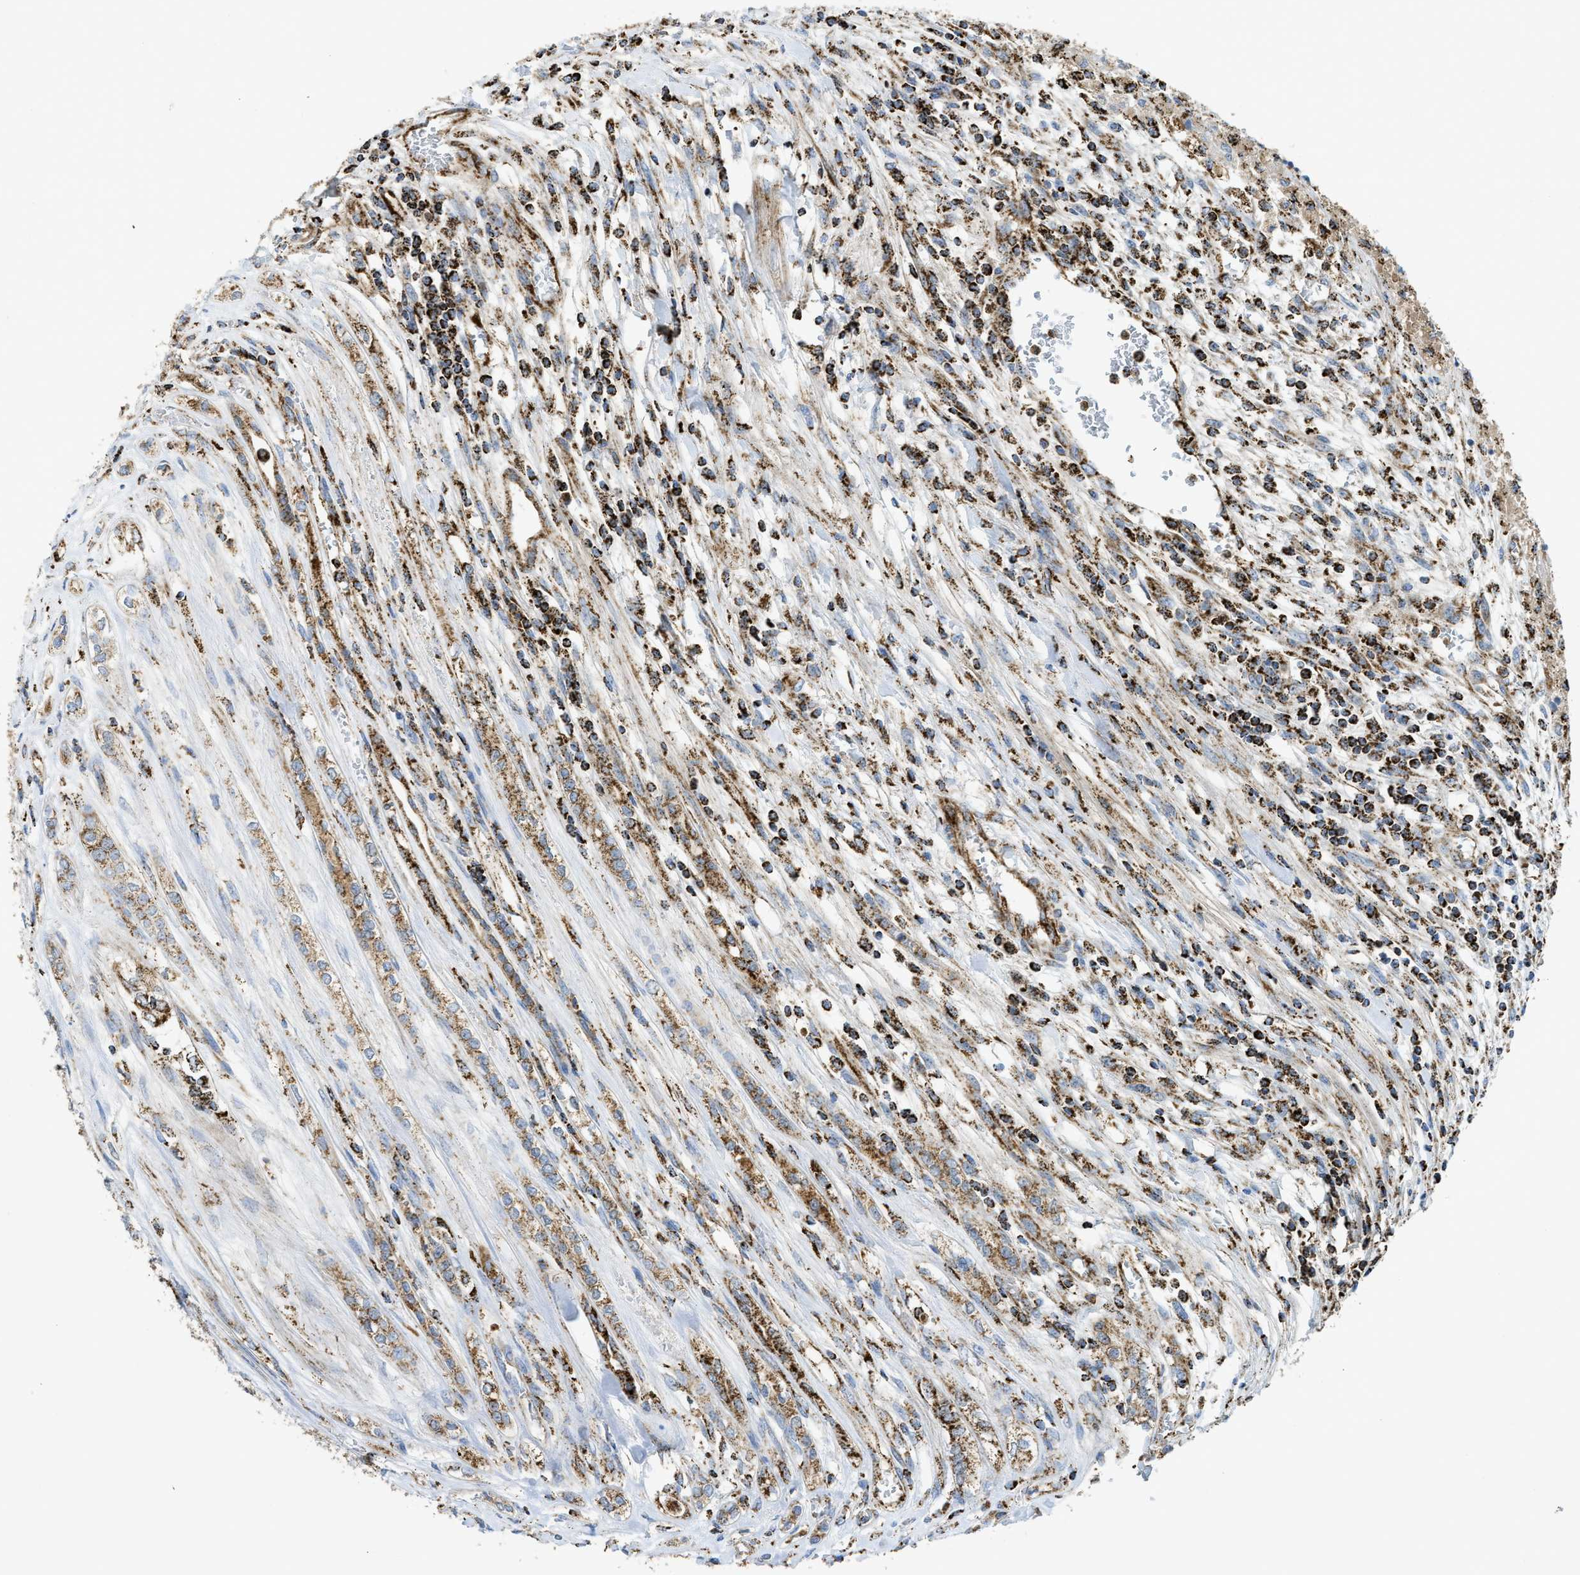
{"staining": {"intensity": "strong", "quantity": ">75%", "location": "cytoplasmic/membranous"}, "tissue": "renal cancer", "cell_type": "Tumor cells", "image_type": "cancer", "snomed": [{"axis": "morphology", "description": "Adenocarcinoma, NOS"}, {"axis": "topography", "description": "Kidney"}], "caption": "High-power microscopy captured an immunohistochemistry (IHC) histopathology image of renal cancer (adenocarcinoma), revealing strong cytoplasmic/membranous expression in about >75% of tumor cells.", "gene": "SQOR", "patient": {"sex": "female", "age": 54}}